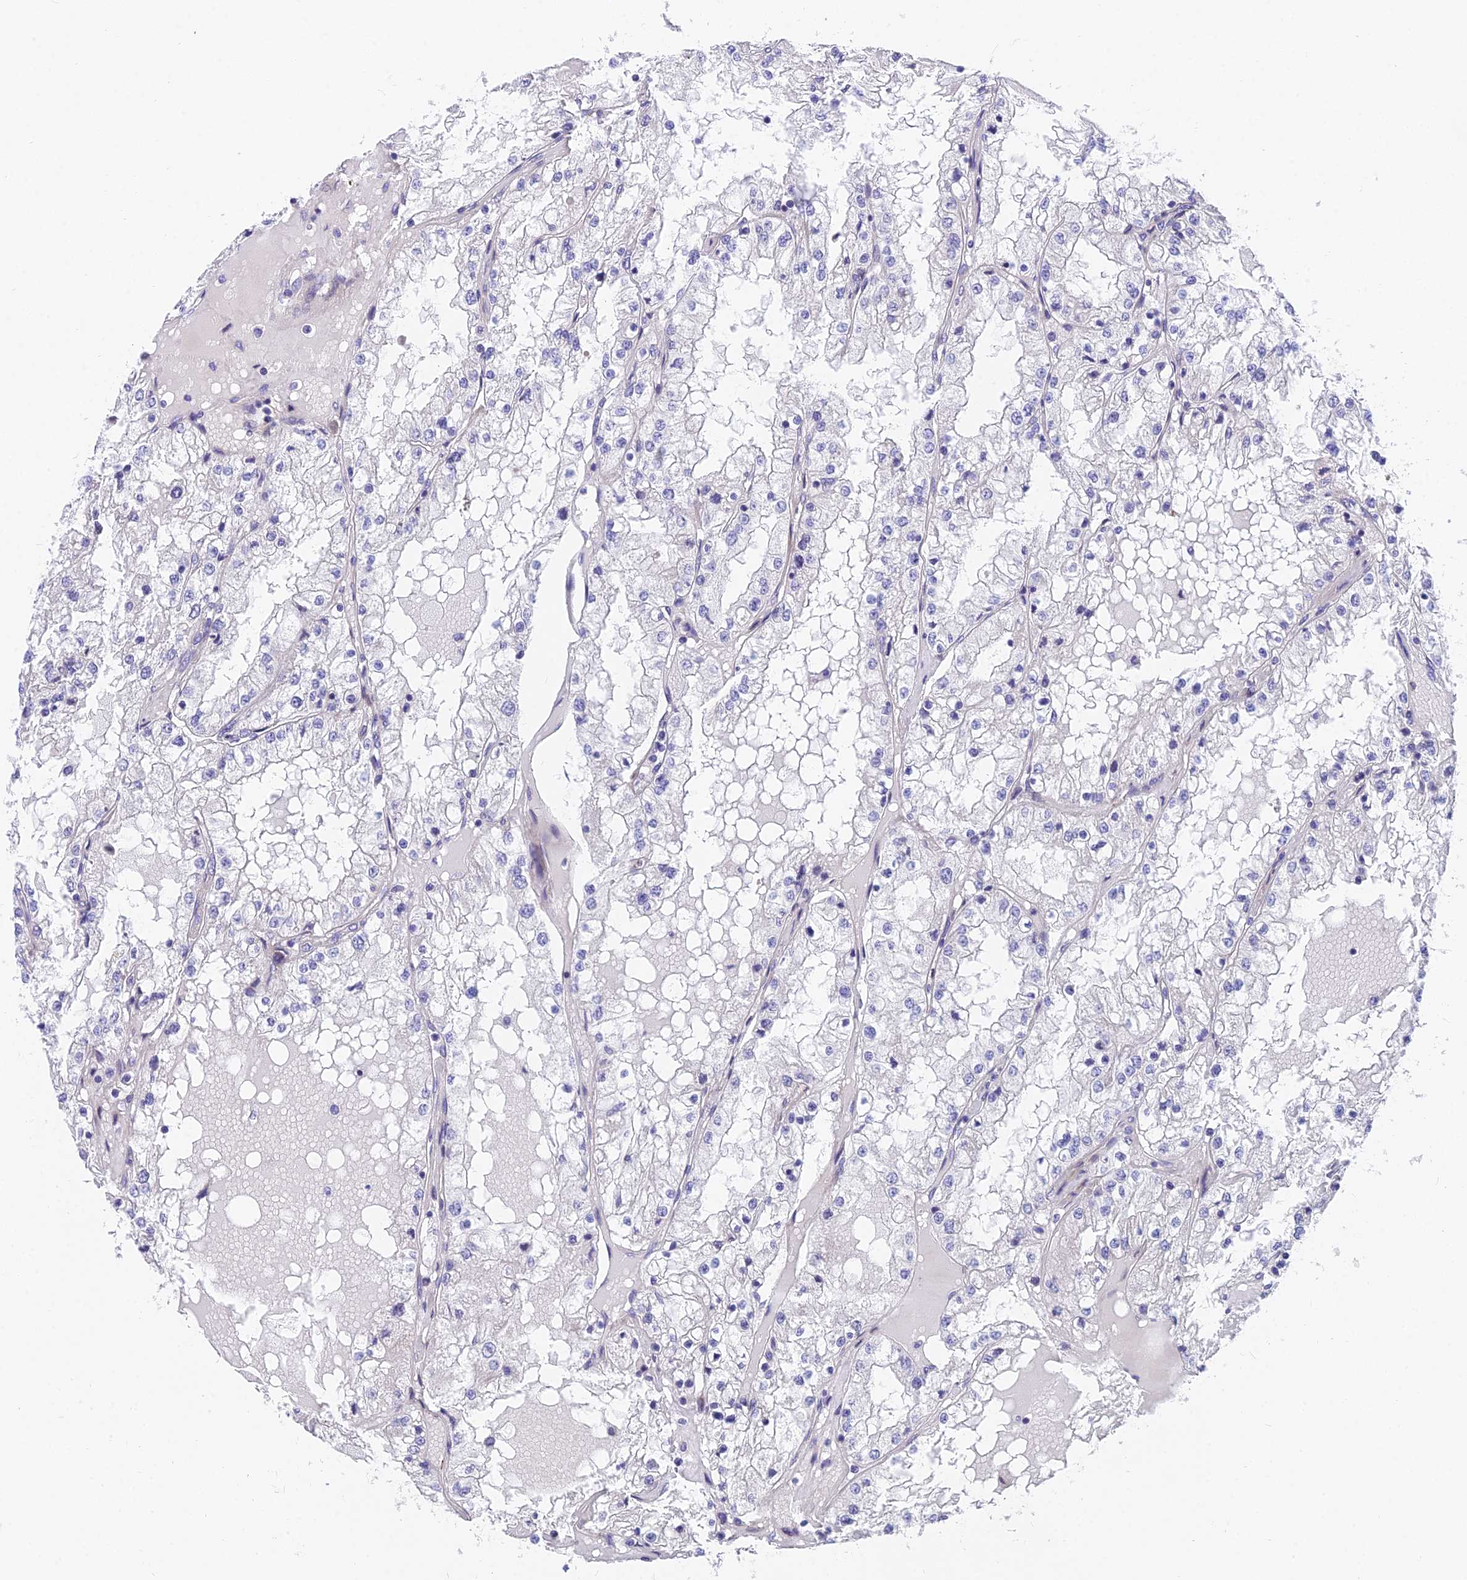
{"staining": {"intensity": "negative", "quantity": "none", "location": "none"}, "tissue": "renal cancer", "cell_type": "Tumor cells", "image_type": "cancer", "snomed": [{"axis": "morphology", "description": "Adenocarcinoma, NOS"}, {"axis": "topography", "description": "Kidney"}], "caption": "DAB (3,3'-diaminobenzidine) immunohistochemical staining of renal adenocarcinoma displays no significant positivity in tumor cells. (DAB (3,3'-diaminobenzidine) immunohistochemistry, high magnification).", "gene": "MVB12A", "patient": {"sex": "male", "age": 68}}